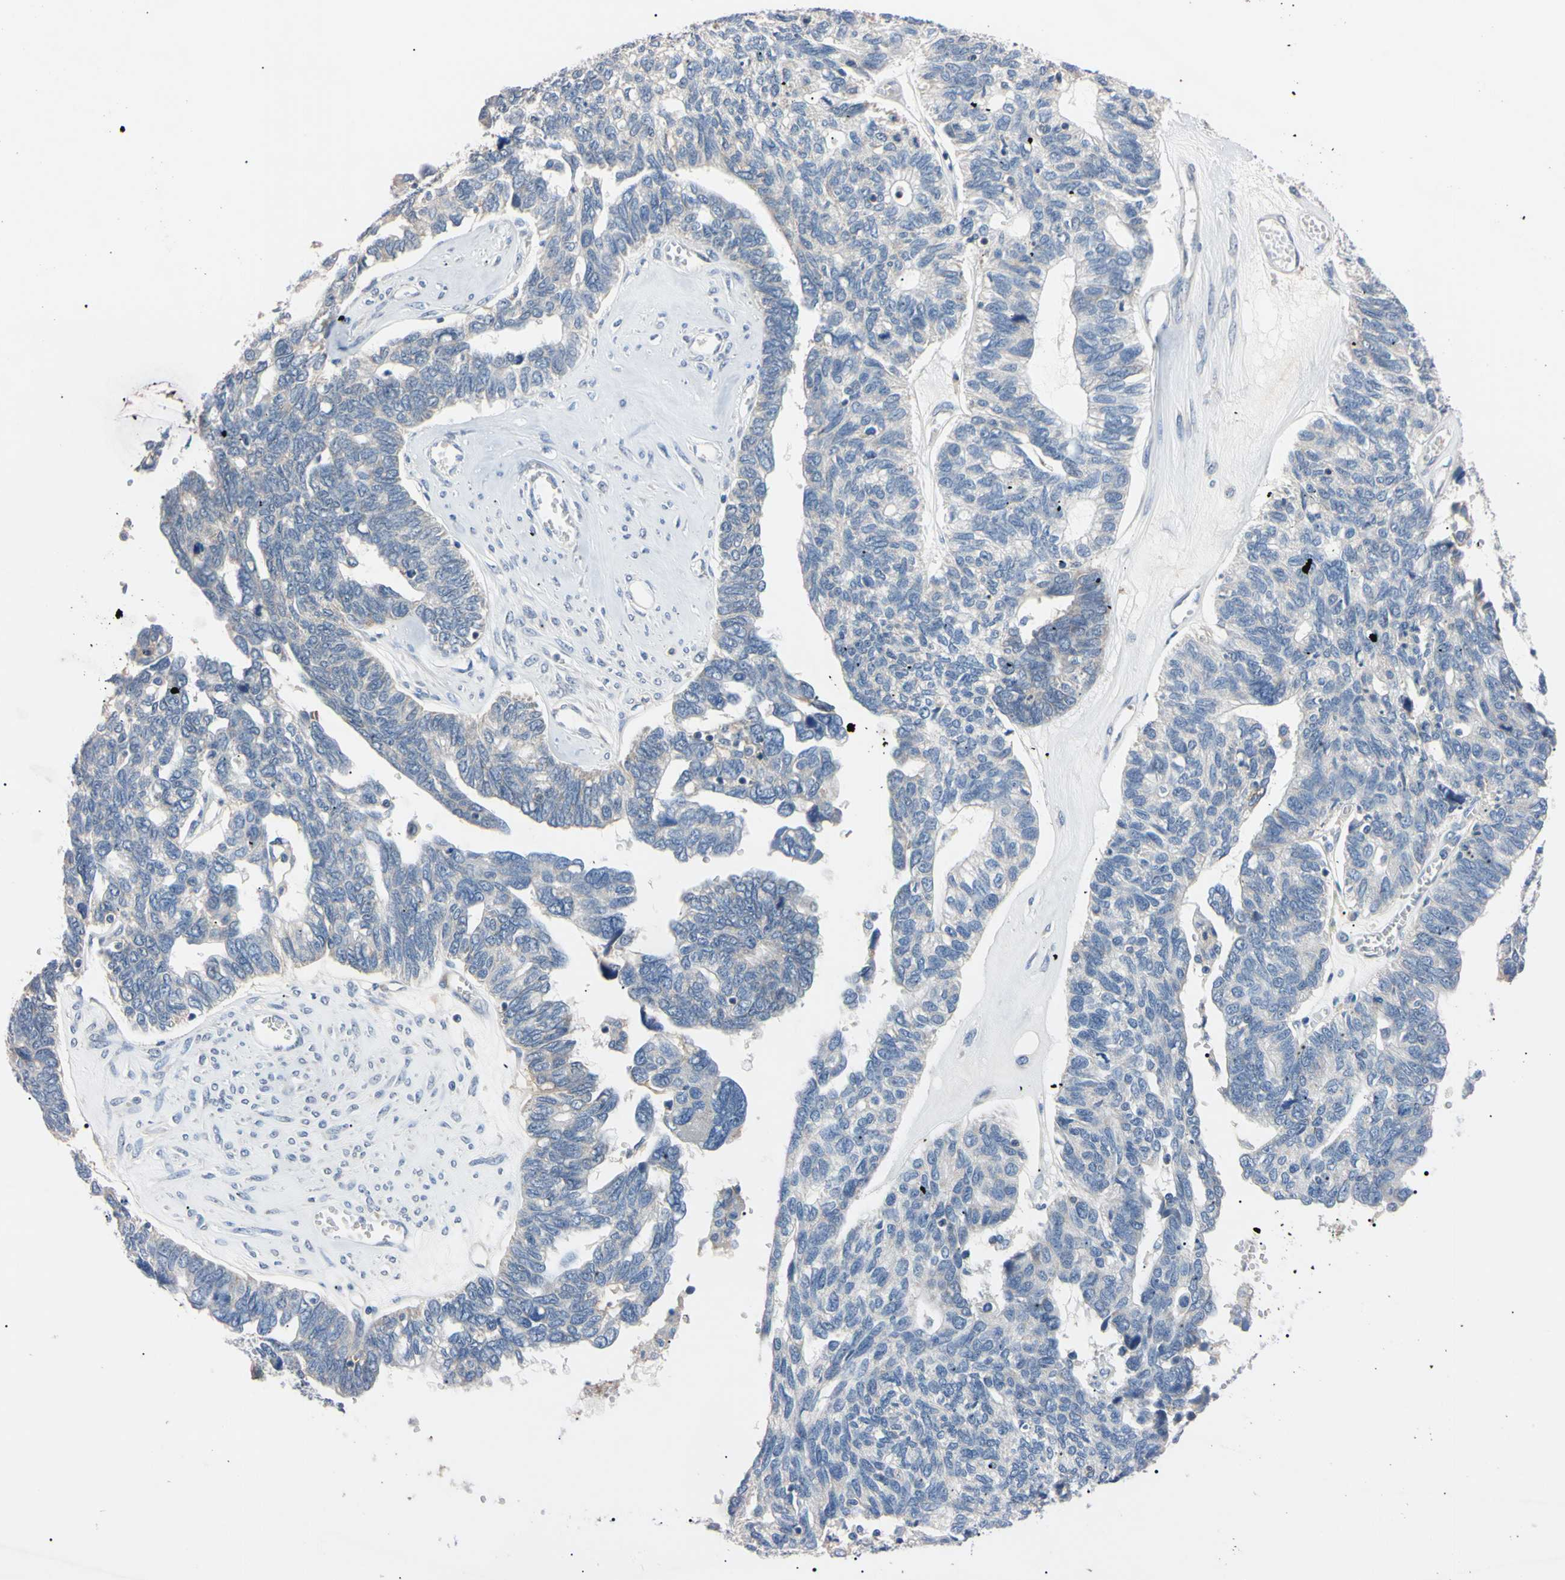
{"staining": {"intensity": "negative", "quantity": "none", "location": "none"}, "tissue": "ovarian cancer", "cell_type": "Tumor cells", "image_type": "cancer", "snomed": [{"axis": "morphology", "description": "Cystadenocarcinoma, serous, NOS"}, {"axis": "topography", "description": "Ovary"}], "caption": "Tumor cells show no significant expression in ovarian cancer. (Brightfield microscopy of DAB (3,3'-diaminobenzidine) immunohistochemistry at high magnification).", "gene": "PNKD", "patient": {"sex": "female", "age": 79}}